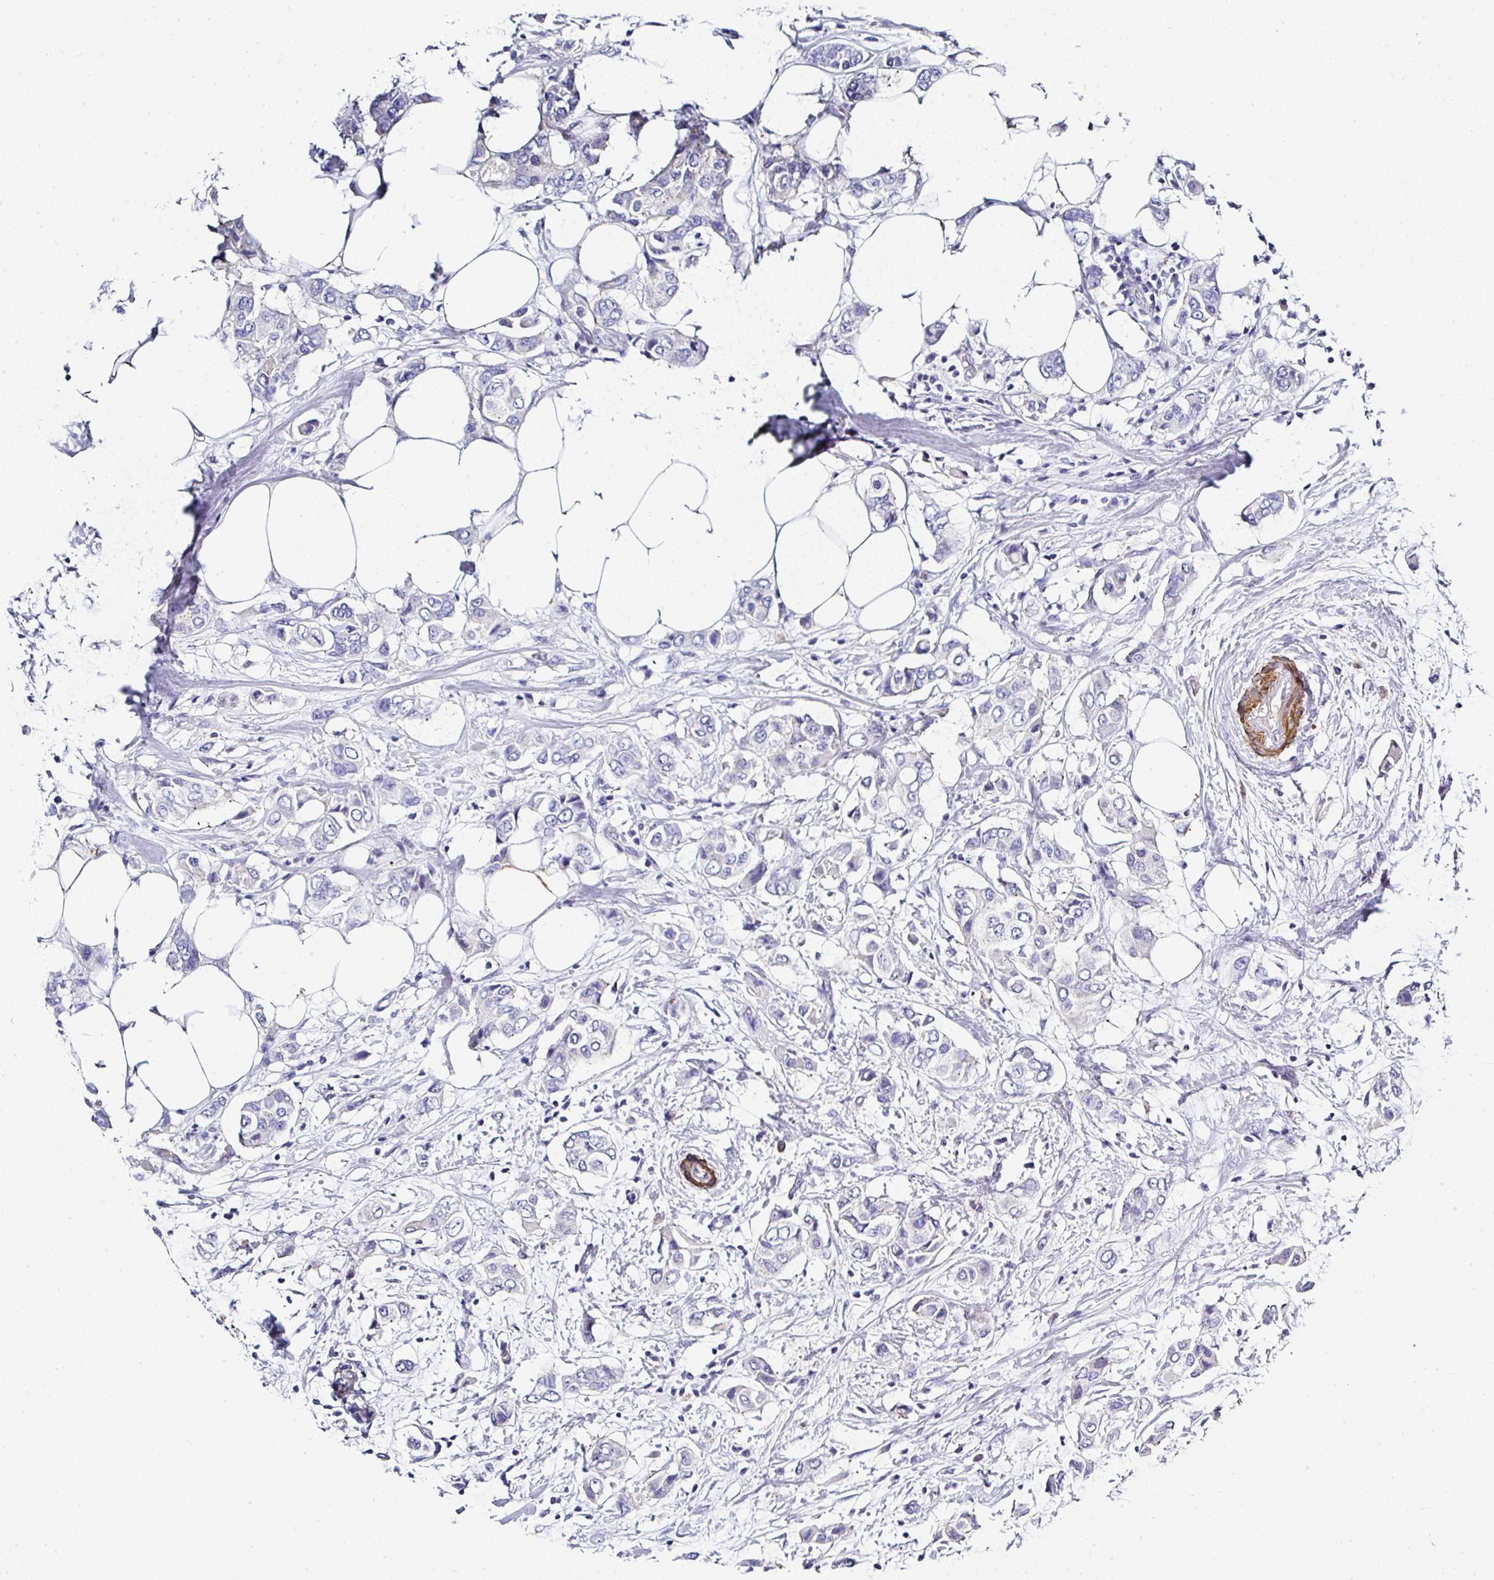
{"staining": {"intensity": "negative", "quantity": "none", "location": "none"}, "tissue": "breast cancer", "cell_type": "Tumor cells", "image_type": "cancer", "snomed": [{"axis": "morphology", "description": "Lobular carcinoma"}, {"axis": "topography", "description": "Breast"}], "caption": "There is no significant positivity in tumor cells of breast cancer (lobular carcinoma).", "gene": "PPFIA4", "patient": {"sex": "female", "age": 51}}